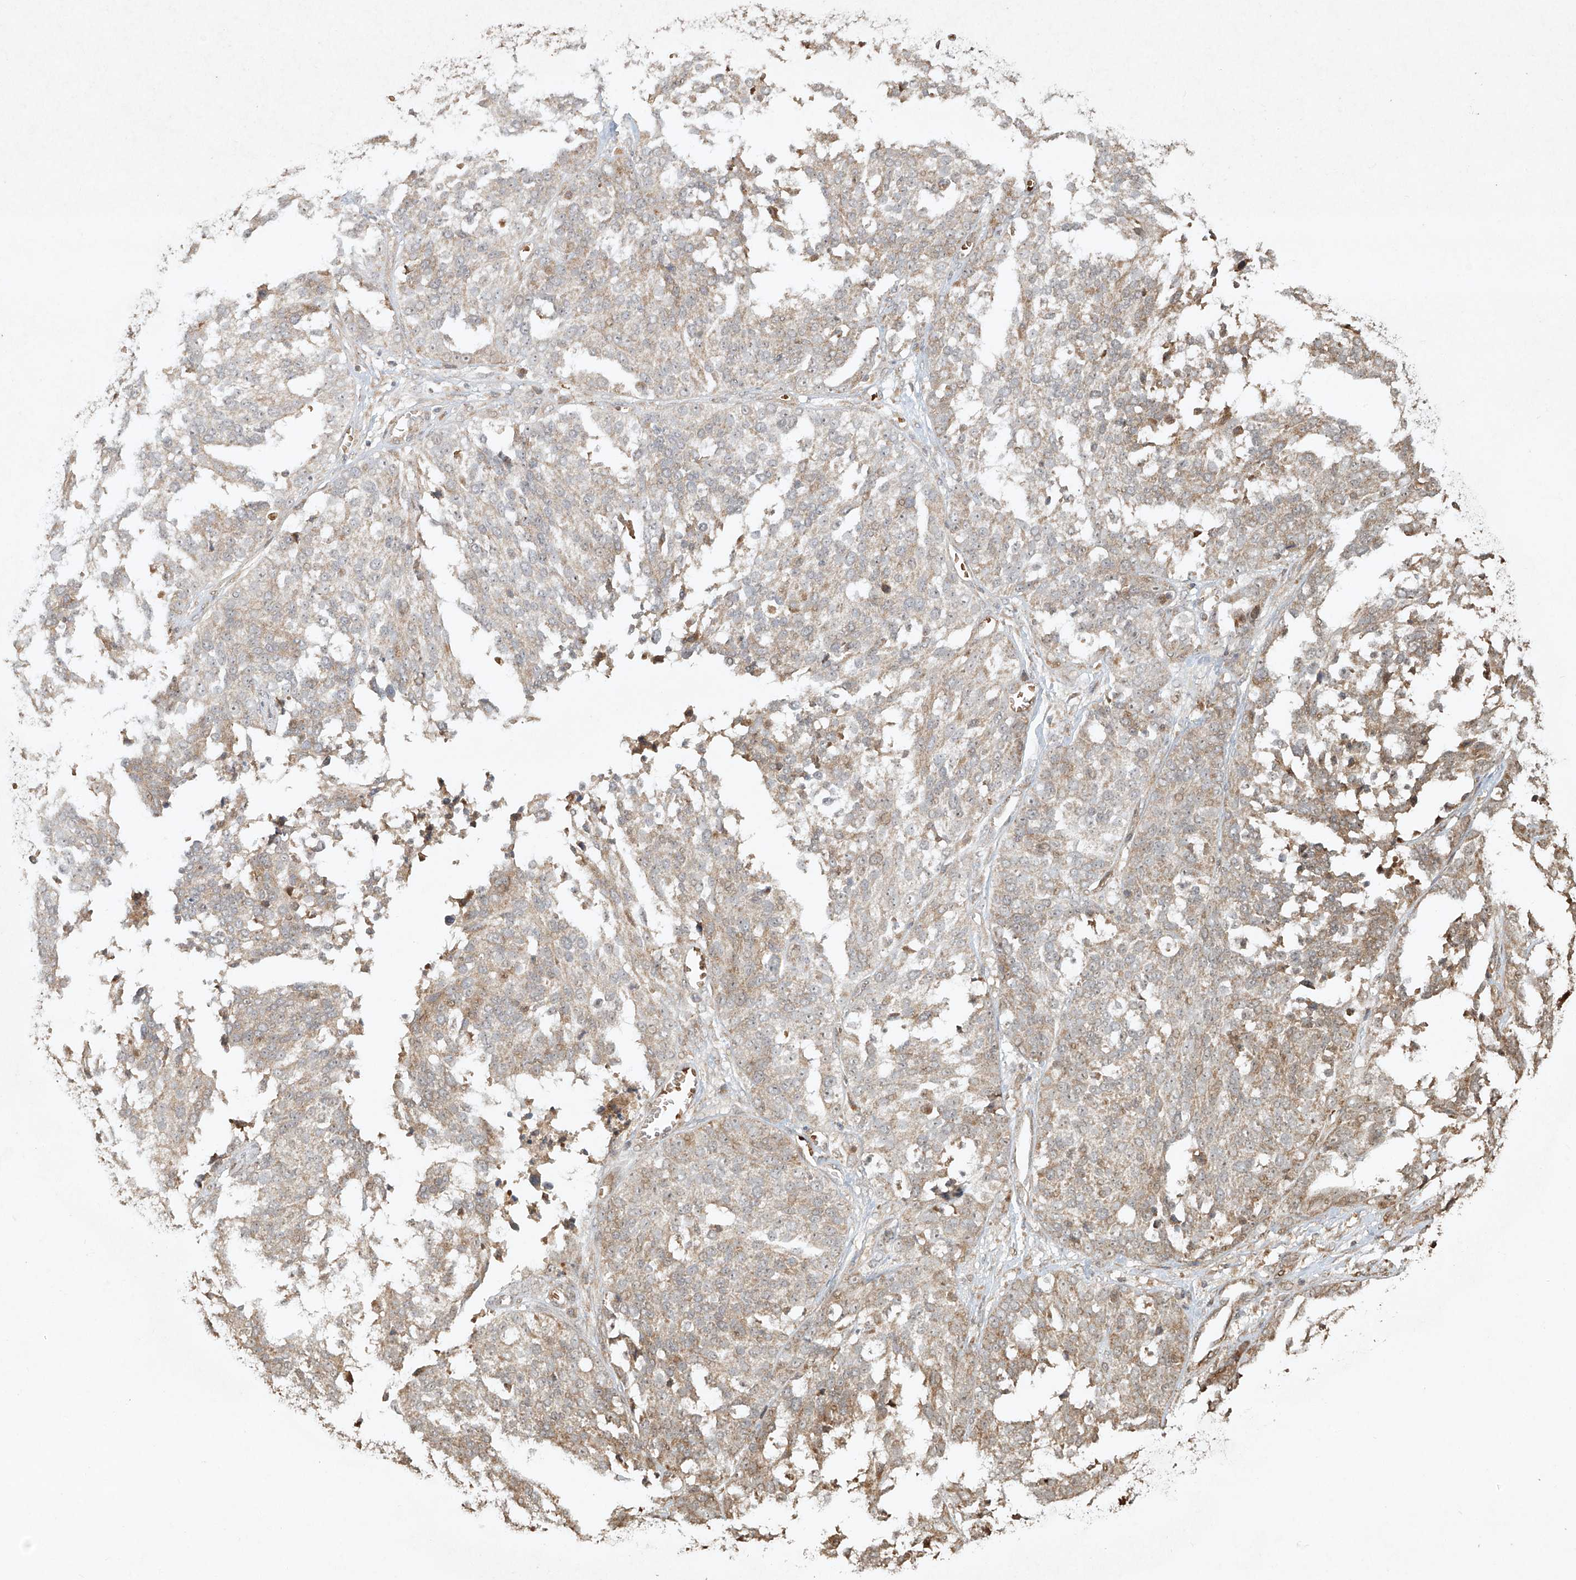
{"staining": {"intensity": "weak", "quantity": "<25%", "location": "cytoplasmic/membranous"}, "tissue": "ovarian cancer", "cell_type": "Tumor cells", "image_type": "cancer", "snomed": [{"axis": "morphology", "description": "Cystadenocarcinoma, serous, NOS"}, {"axis": "topography", "description": "Ovary"}], "caption": "DAB immunohistochemical staining of human serous cystadenocarcinoma (ovarian) reveals no significant positivity in tumor cells.", "gene": "CYYR1", "patient": {"sex": "female", "age": 44}}